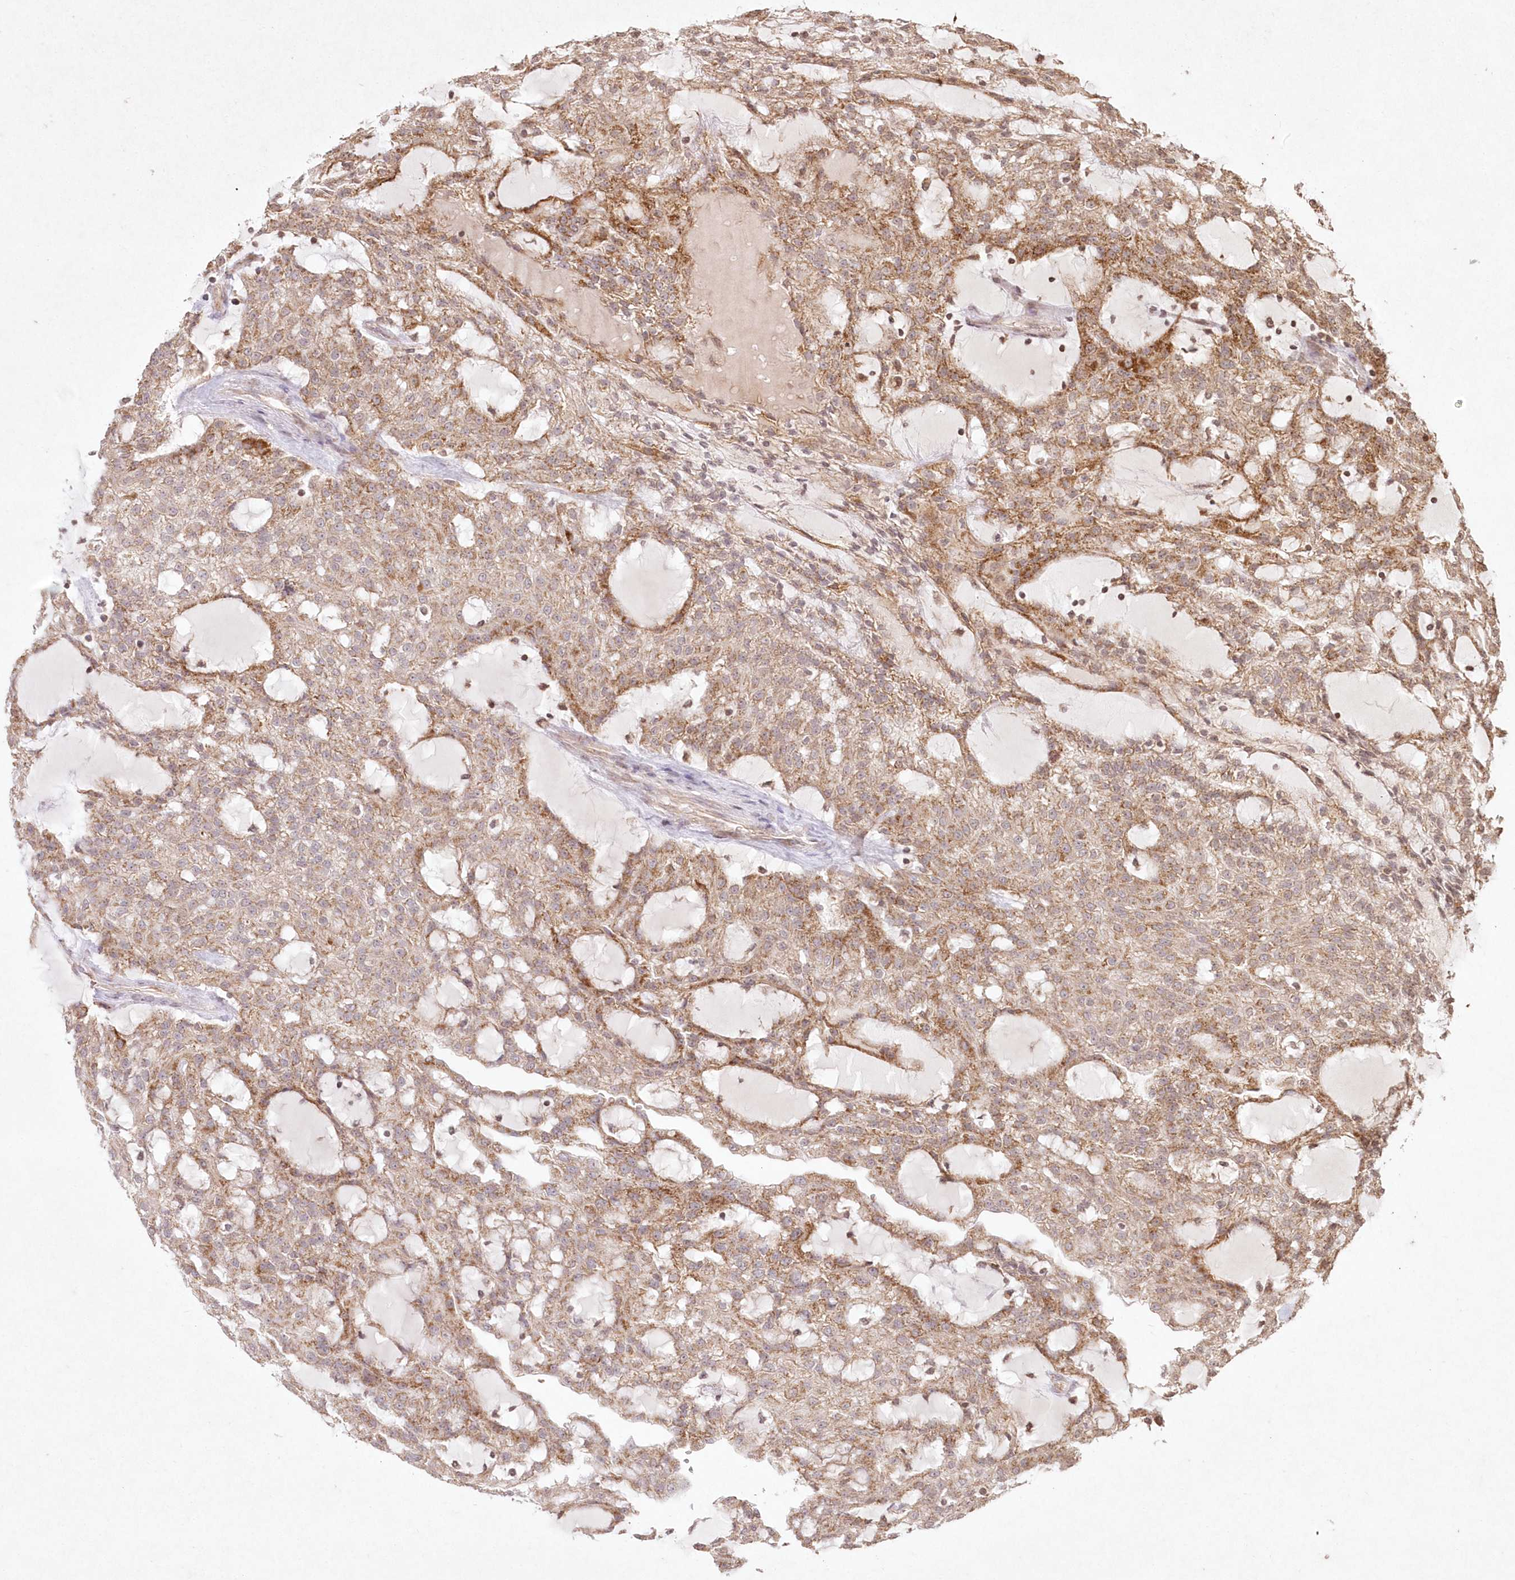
{"staining": {"intensity": "moderate", "quantity": ">75%", "location": "cytoplasmic/membranous"}, "tissue": "renal cancer", "cell_type": "Tumor cells", "image_type": "cancer", "snomed": [{"axis": "morphology", "description": "Adenocarcinoma, NOS"}, {"axis": "topography", "description": "Kidney"}], "caption": "Immunohistochemistry staining of adenocarcinoma (renal), which exhibits medium levels of moderate cytoplasmic/membranous expression in approximately >75% of tumor cells indicating moderate cytoplasmic/membranous protein positivity. The staining was performed using DAB (3,3'-diaminobenzidine) (brown) for protein detection and nuclei were counterstained in hematoxylin (blue).", "gene": "LRPPRC", "patient": {"sex": "male", "age": 63}}